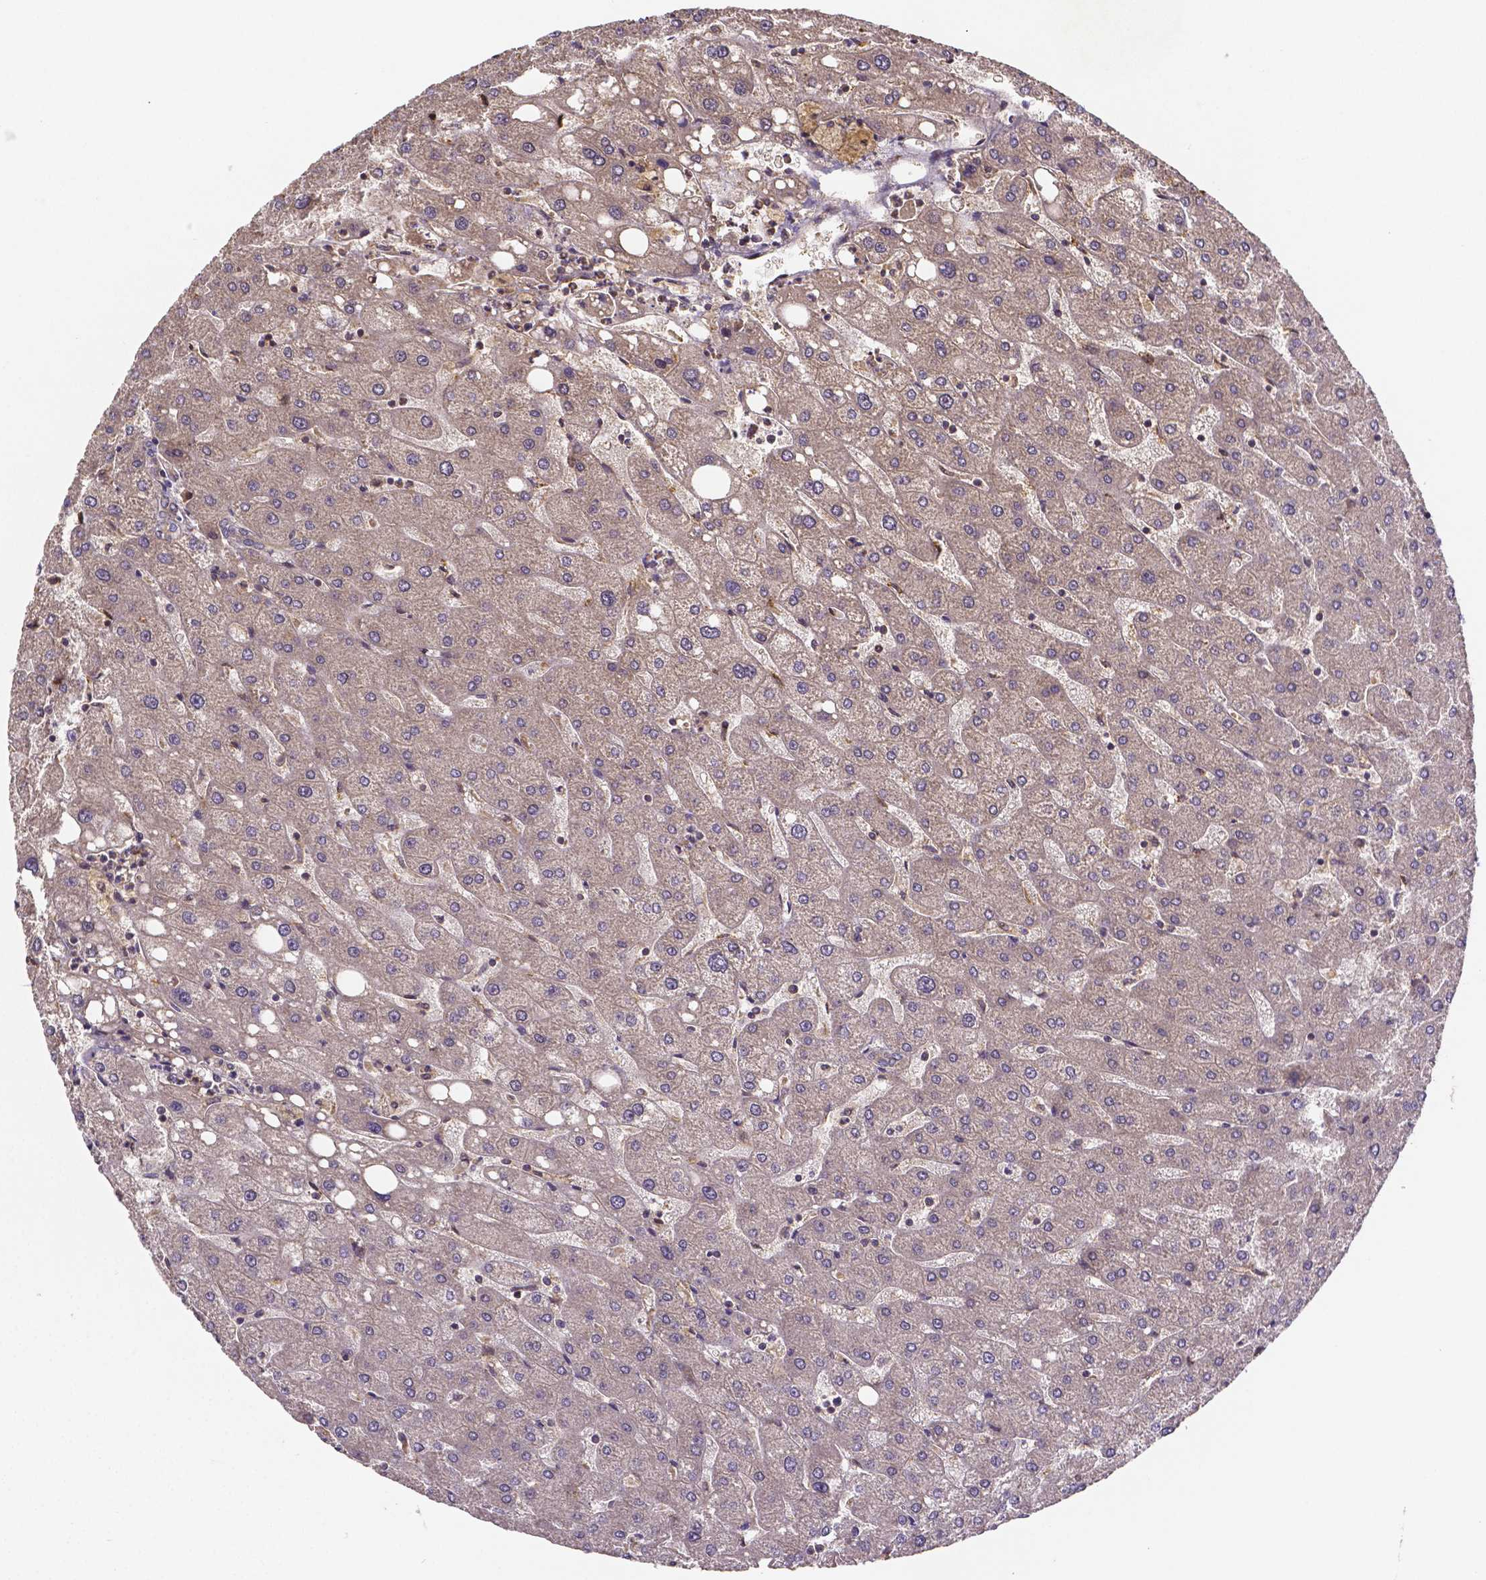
{"staining": {"intensity": "moderate", "quantity": ">75%", "location": "cytoplasmic/membranous"}, "tissue": "liver", "cell_type": "Cholangiocytes", "image_type": "normal", "snomed": [{"axis": "morphology", "description": "Normal tissue, NOS"}, {"axis": "topography", "description": "Liver"}], "caption": "IHC (DAB (3,3'-diaminobenzidine)) staining of unremarkable human liver reveals moderate cytoplasmic/membranous protein expression in about >75% of cholangiocytes.", "gene": "RNF123", "patient": {"sex": "male", "age": 67}}